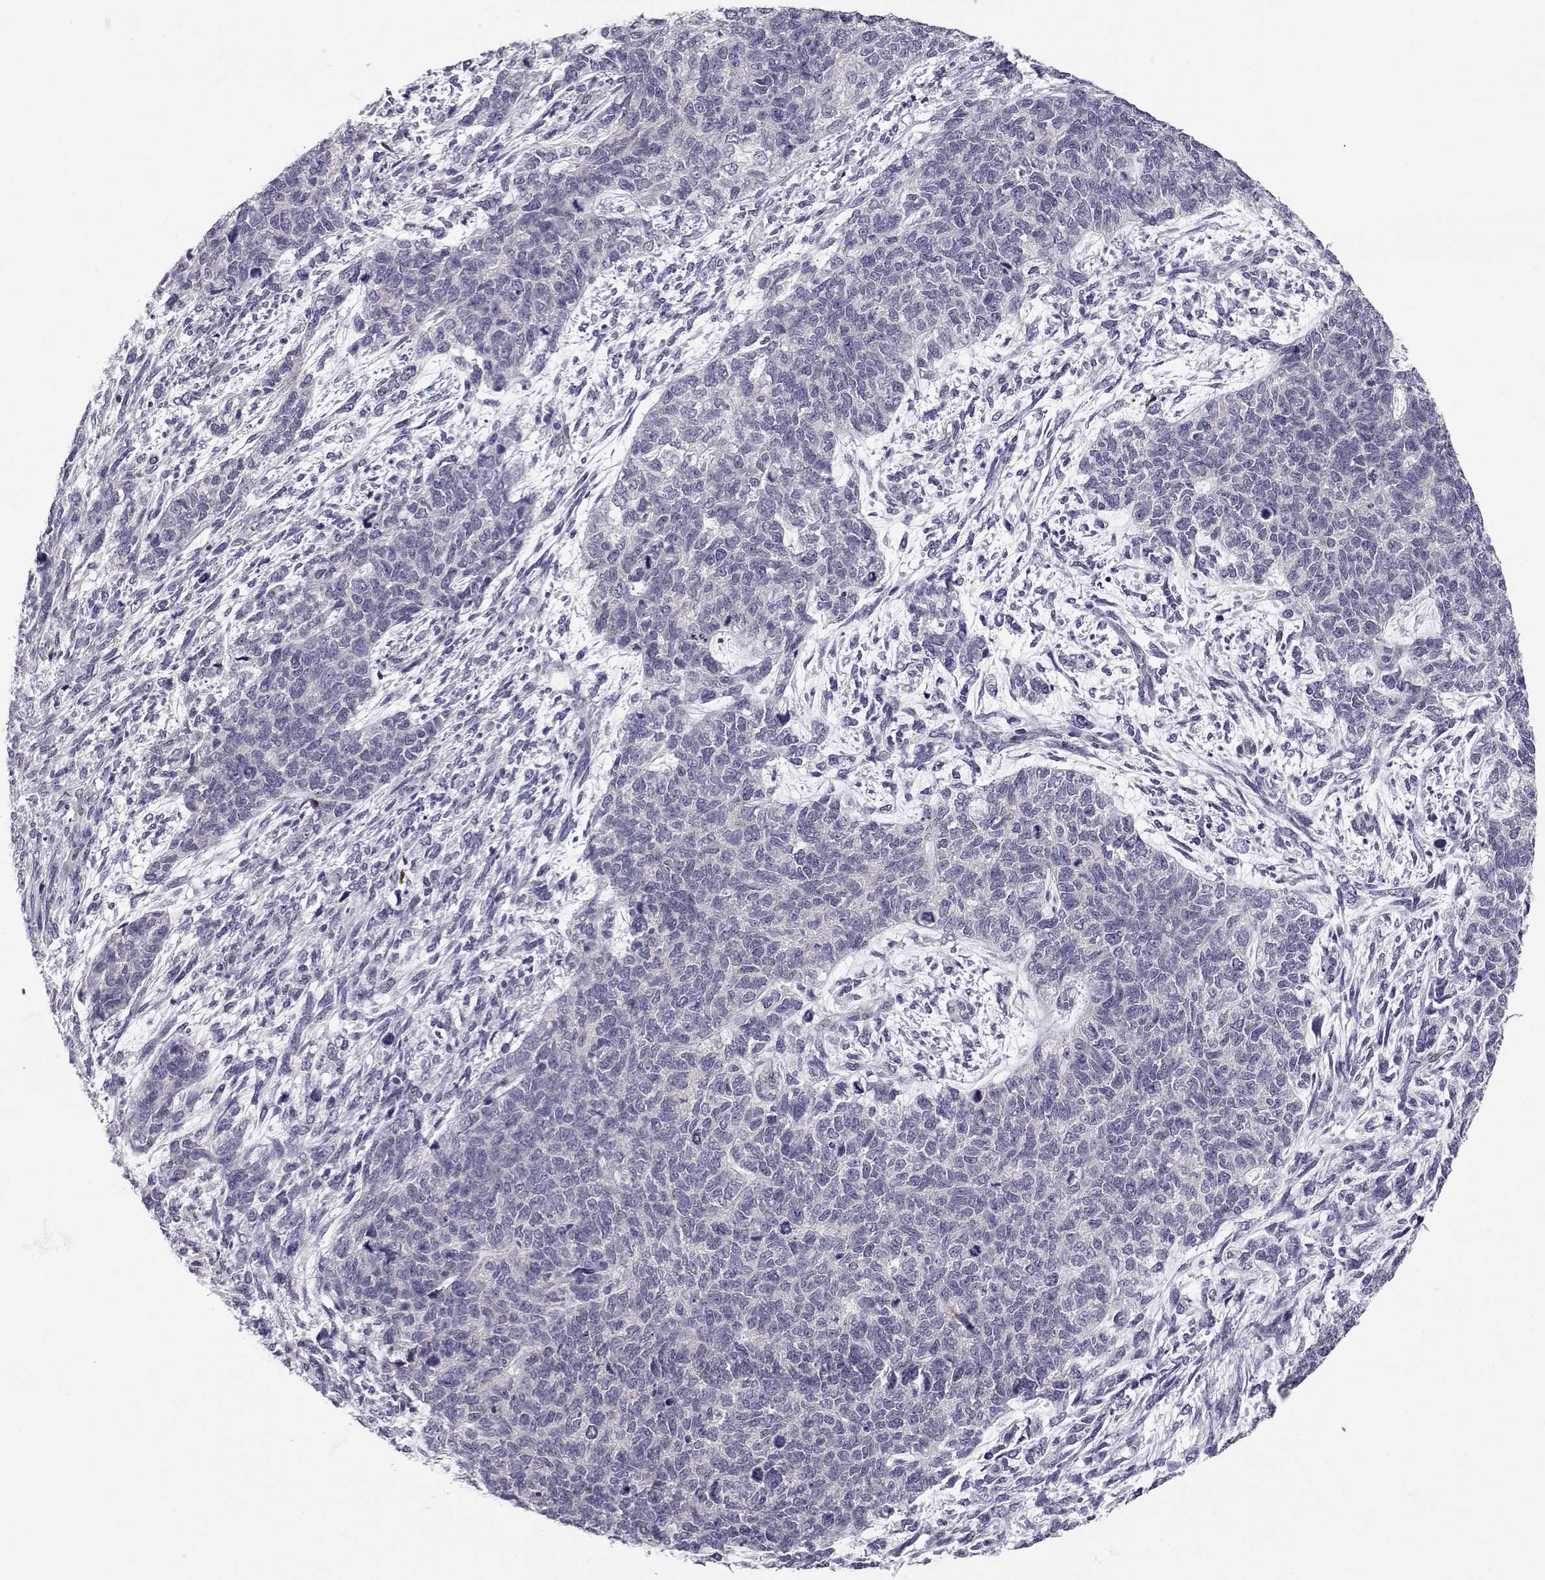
{"staining": {"intensity": "negative", "quantity": "none", "location": "none"}, "tissue": "cervical cancer", "cell_type": "Tumor cells", "image_type": "cancer", "snomed": [{"axis": "morphology", "description": "Squamous cell carcinoma, NOS"}, {"axis": "topography", "description": "Cervix"}], "caption": "Human squamous cell carcinoma (cervical) stained for a protein using immunohistochemistry (IHC) shows no staining in tumor cells.", "gene": "SLC6A3", "patient": {"sex": "female", "age": 63}}